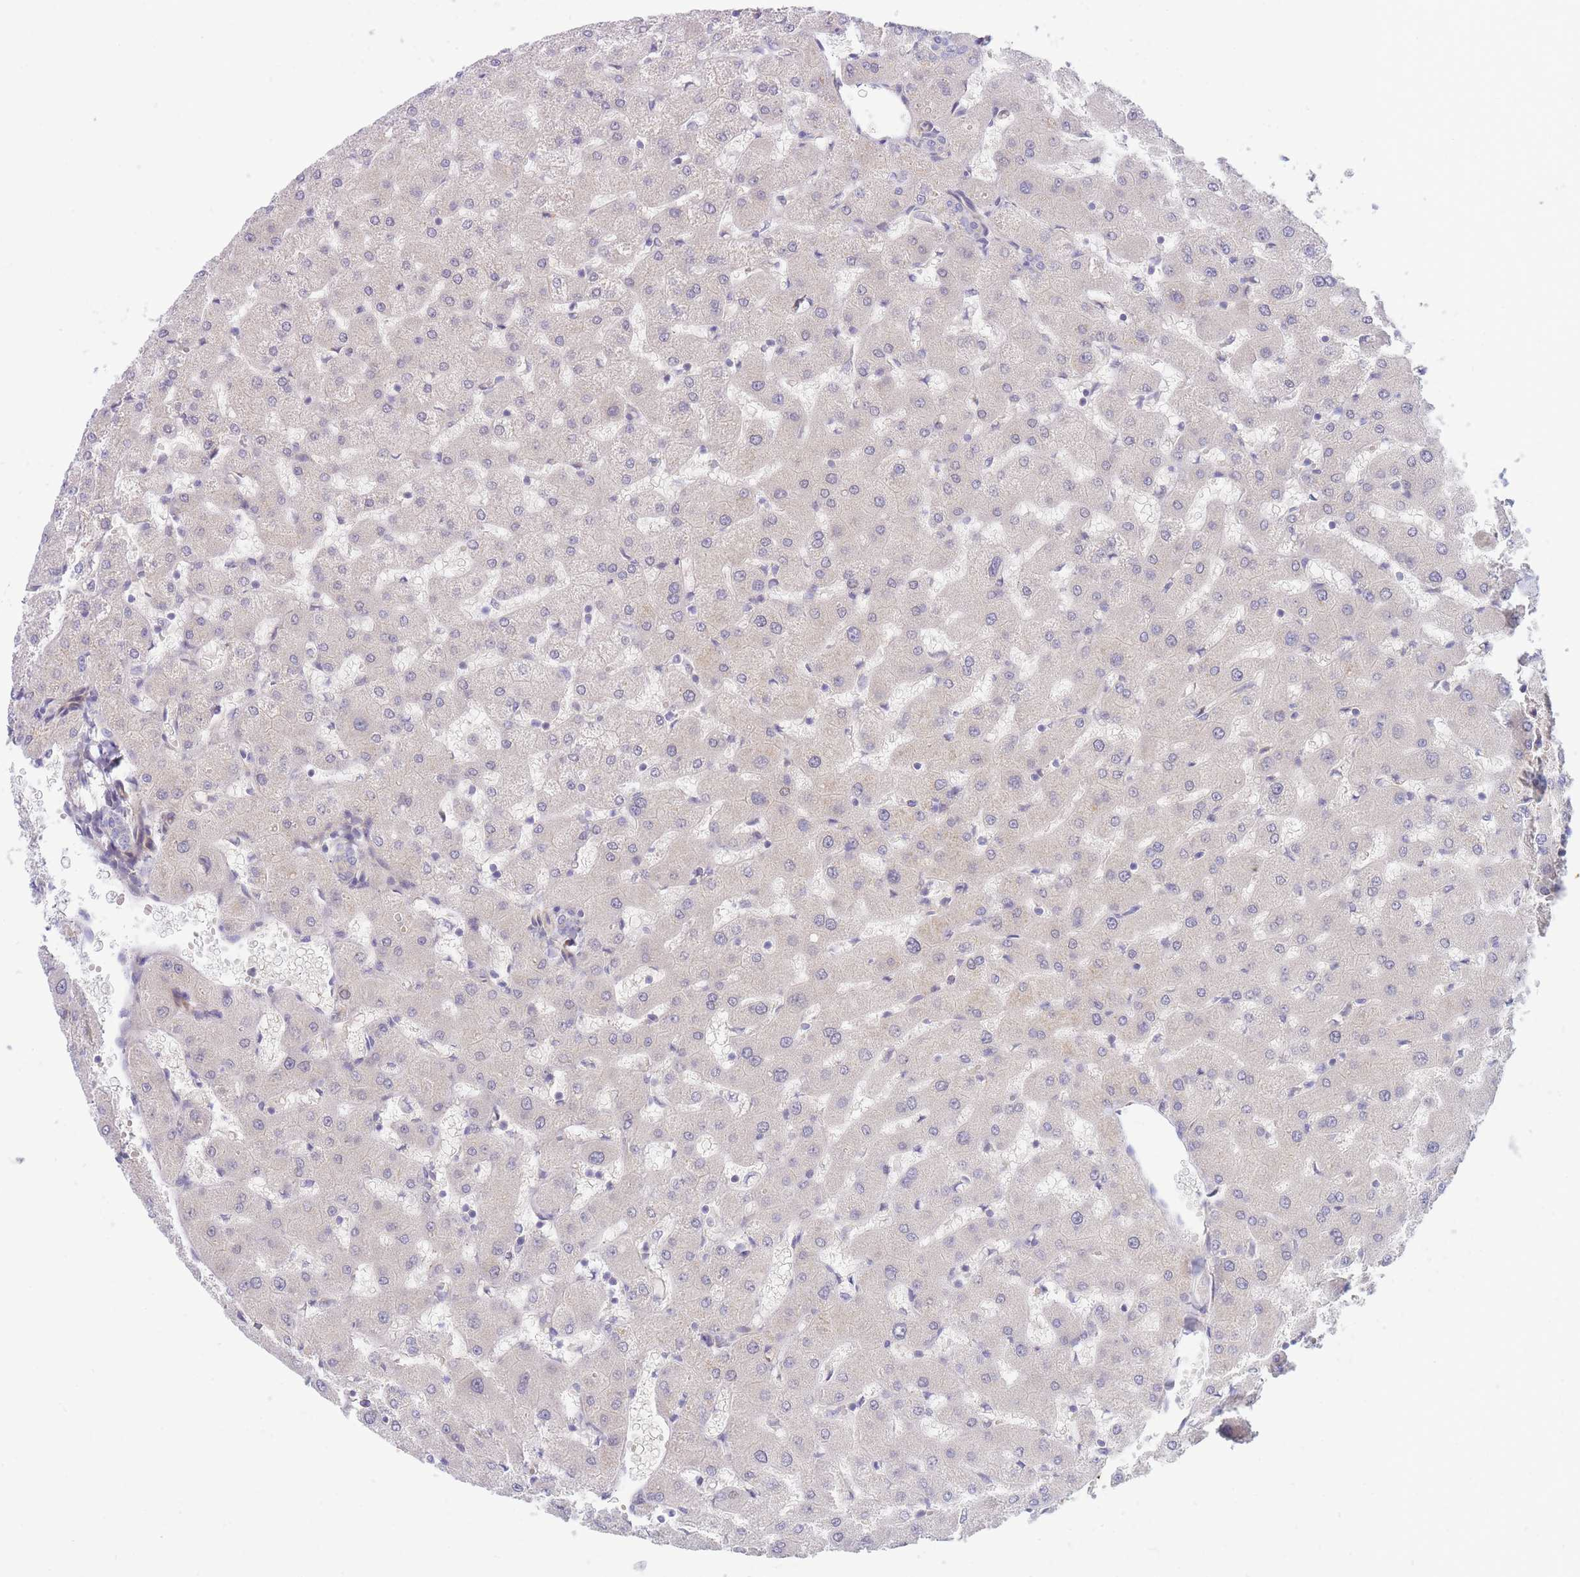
{"staining": {"intensity": "negative", "quantity": "none", "location": "none"}, "tissue": "liver", "cell_type": "Cholangiocytes", "image_type": "normal", "snomed": [{"axis": "morphology", "description": "Normal tissue, NOS"}, {"axis": "topography", "description": "Liver"}], "caption": "Immunohistochemistry (IHC) photomicrograph of benign liver: human liver stained with DAB (3,3'-diaminobenzidine) shows no significant protein staining in cholangiocytes.", "gene": "APOL4", "patient": {"sex": "female", "age": 63}}